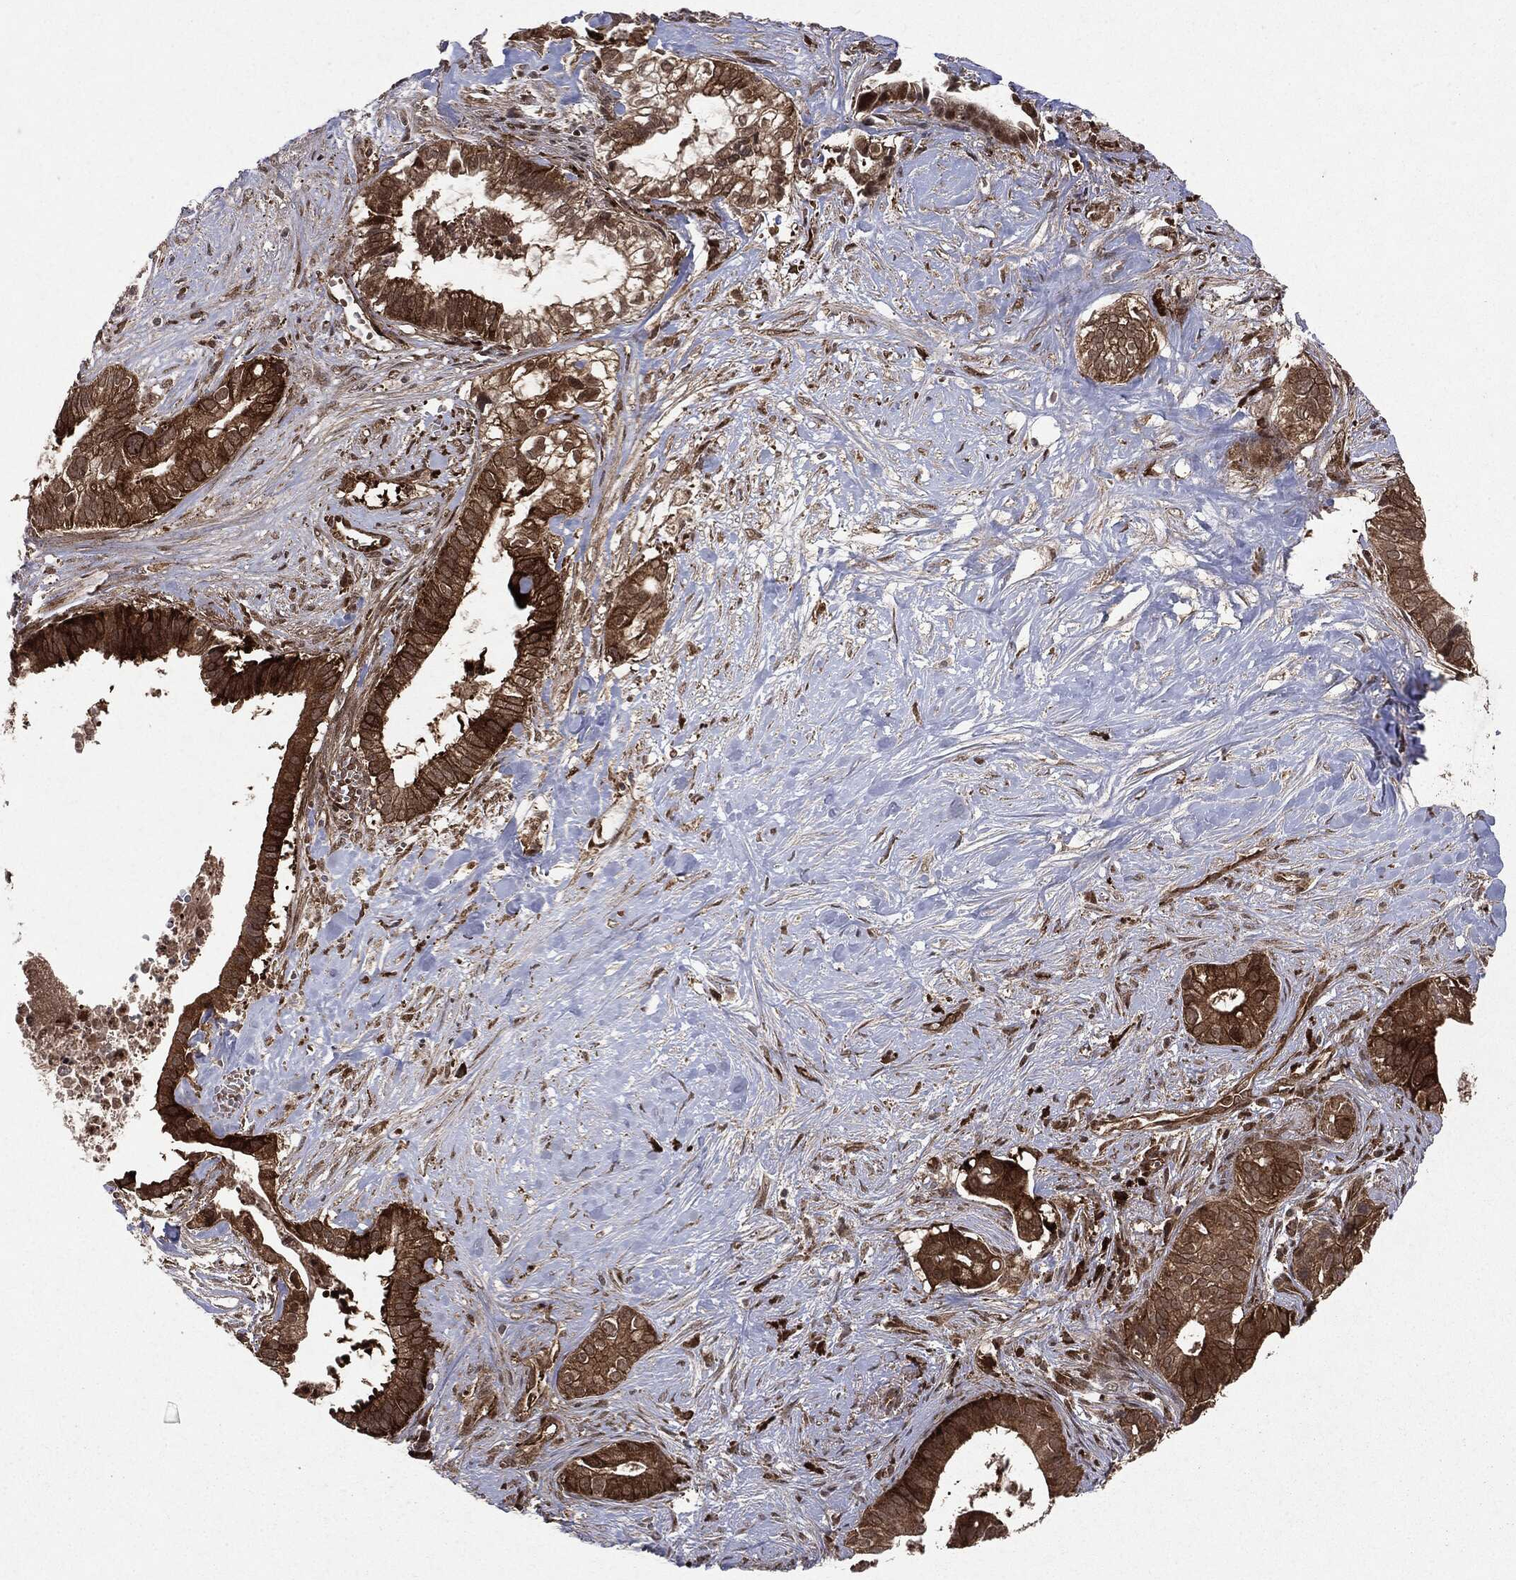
{"staining": {"intensity": "strong", "quantity": ">75%", "location": "cytoplasmic/membranous"}, "tissue": "pancreatic cancer", "cell_type": "Tumor cells", "image_type": "cancer", "snomed": [{"axis": "morphology", "description": "Adenocarcinoma, NOS"}, {"axis": "topography", "description": "Pancreas"}], "caption": "Immunohistochemistry photomicrograph of neoplastic tissue: pancreatic cancer stained using IHC reveals high levels of strong protein expression localized specifically in the cytoplasmic/membranous of tumor cells, appearing as a cytoplasmic/membranous brown color.", "gene": "OTUB1", "patient": {"sex": "male", "age": 61}}